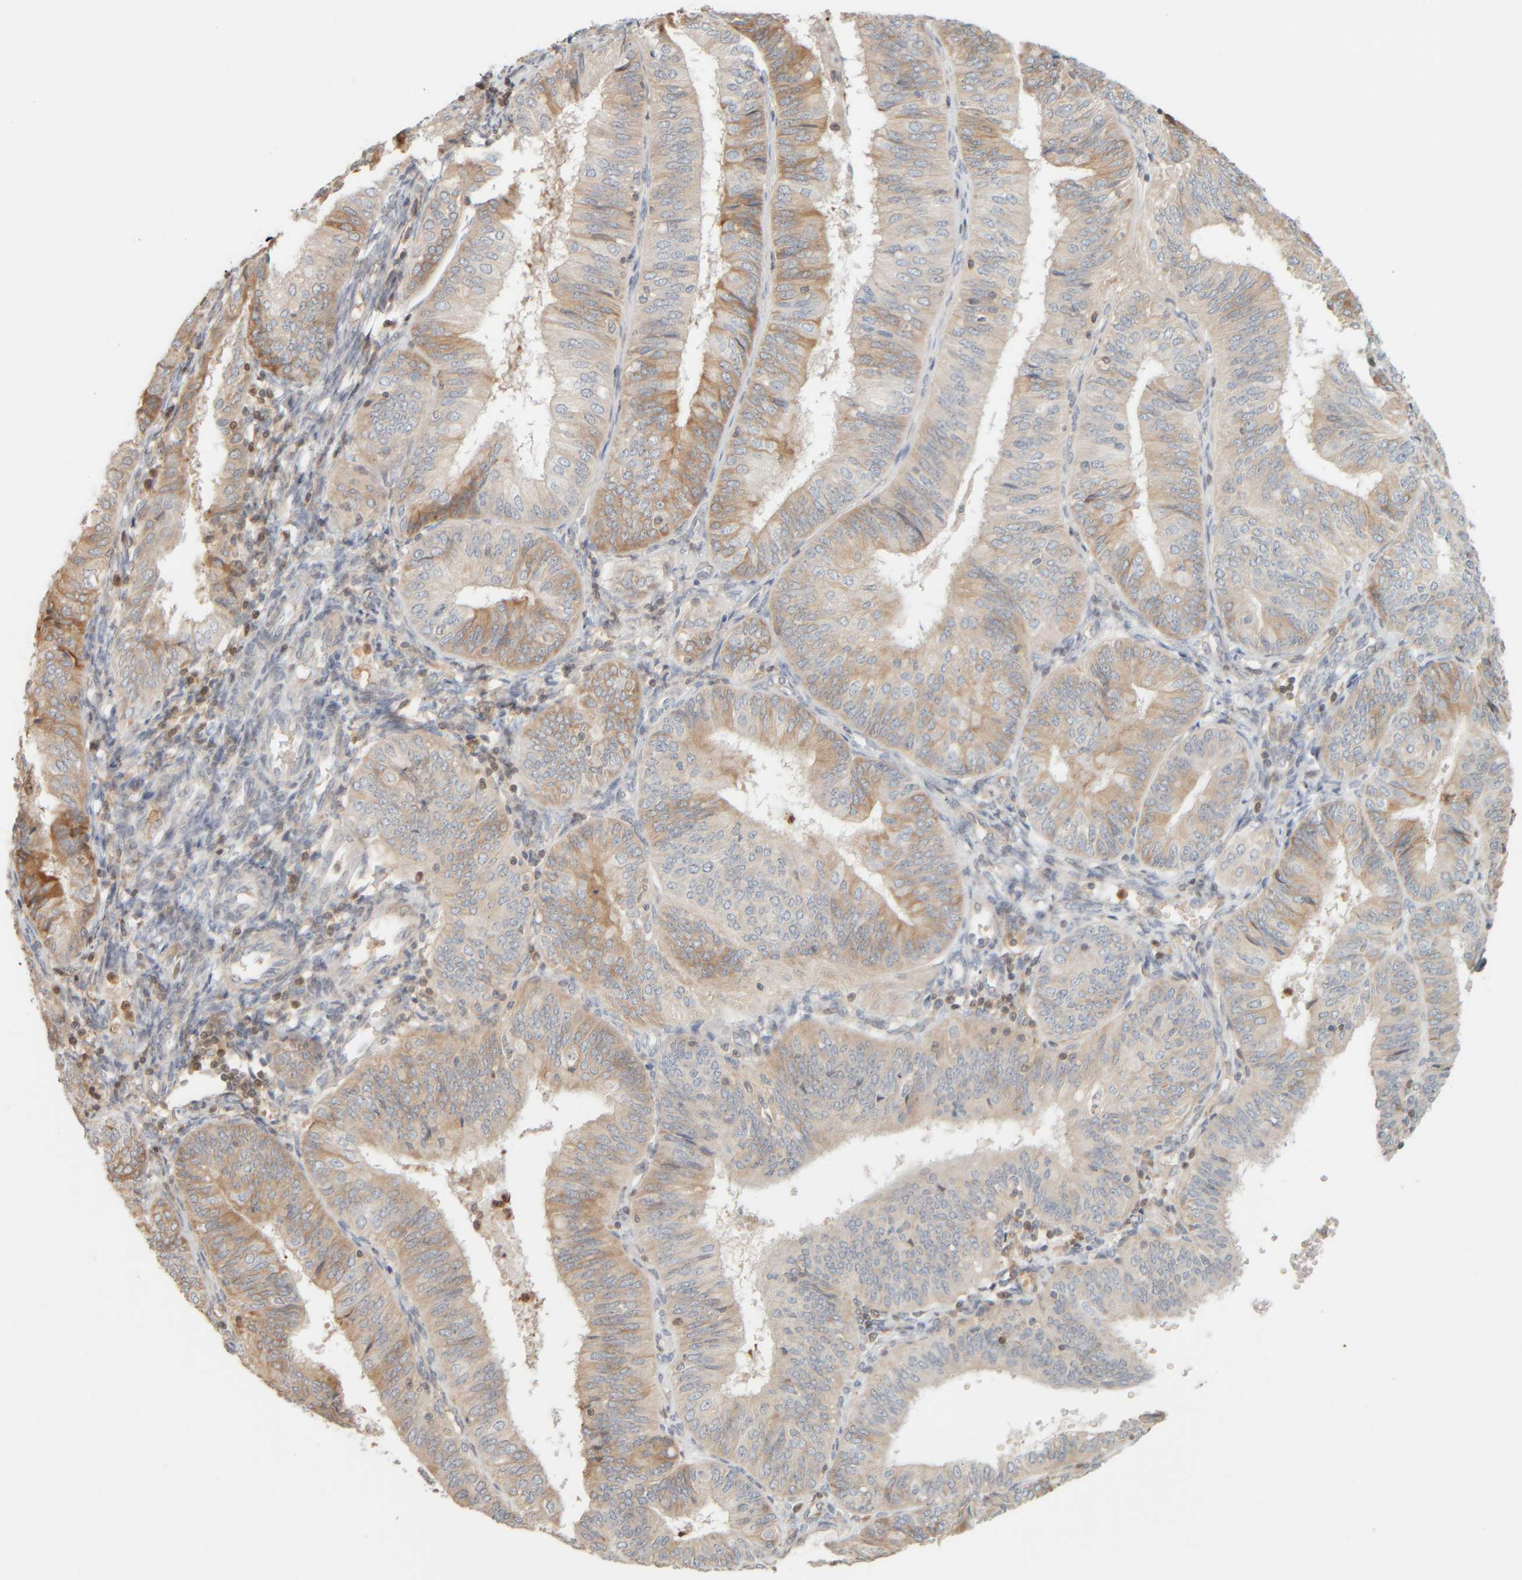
{"staining": {"intensity": "weak", "quantity": ">75%", "location": "cytoplasmic/membranous"}, "tissue": "endometrial cancer", "cell_type": "Tumor cells", "image_type": "cancer", "snomed": [{"axis": "morphology", "description": "Adenocarcinoma, NOS"}, {"axis": "topography", "description": "Endometrium"}], "caption": "A low amount of weak cytoplasmic/membranous staining is identified in about >75% of tumor cells in adenocarcinoma (endometrial) tissue.", "gene": "PTGES3L-AARSD1", "patient": {"sex": "female", "age": 58}}